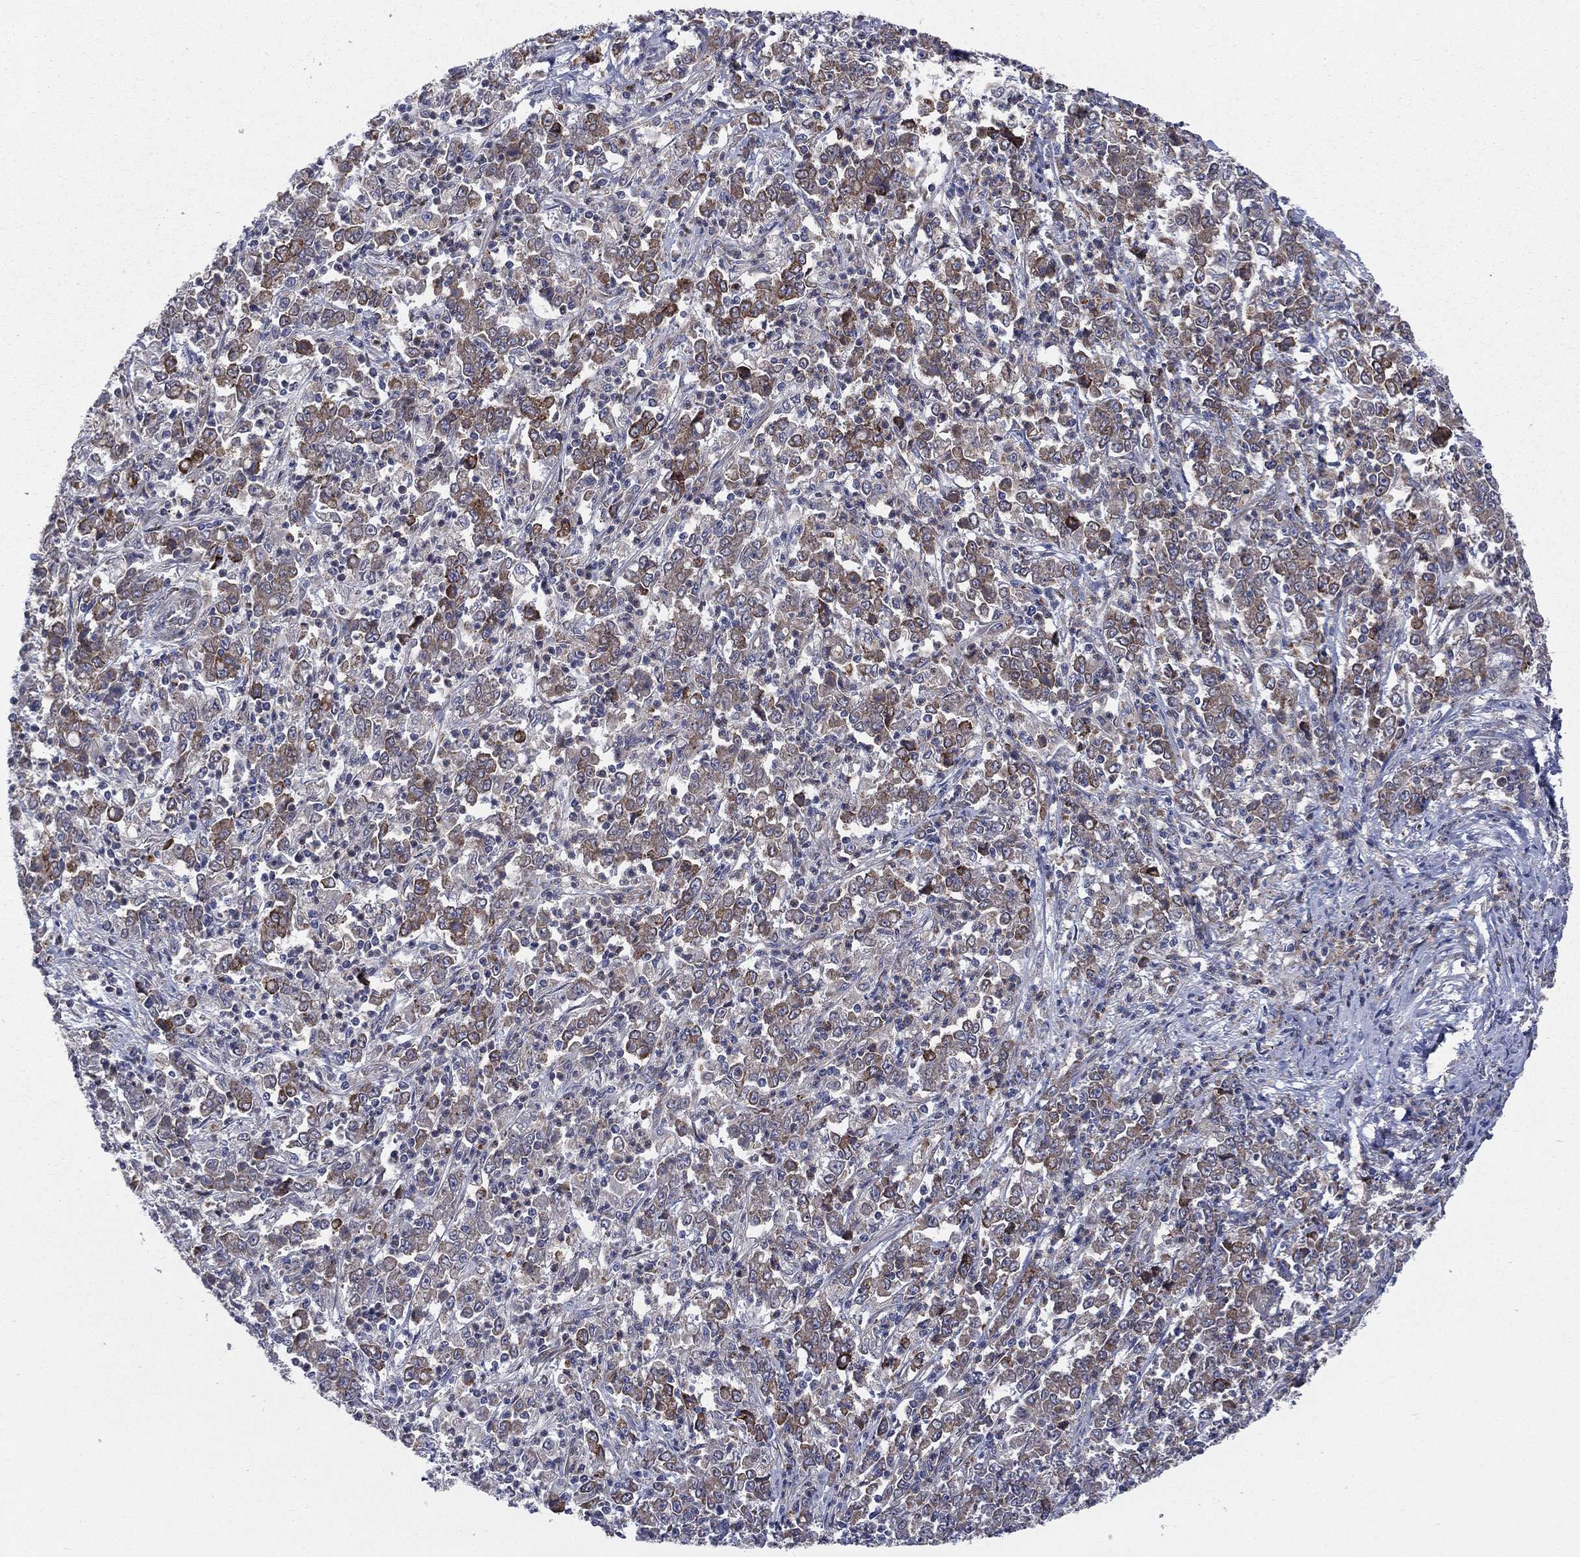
{"staining": {"intensity": "moderate", "quantity": "25%-75%", "location": "cytoplasmic/membranous"}, "tissue": "stomach cancer", "cell_type": "Tumor cells", "image_type": "cancer", "snomed": [{"axis": "morphology", "description": "Adenocarcinoma, NOS"}, {"axis": "topography", "description": "Stomach, lower"}], "caption": "Stomach cancer was stained to show a protein in brown. There is medium levels of moderate cytoplasmic/membranous staining in approximately 25%-75% of tumor cells.", "gene": "CCDC159", "patient": {"sex": "female", "age": 71}}